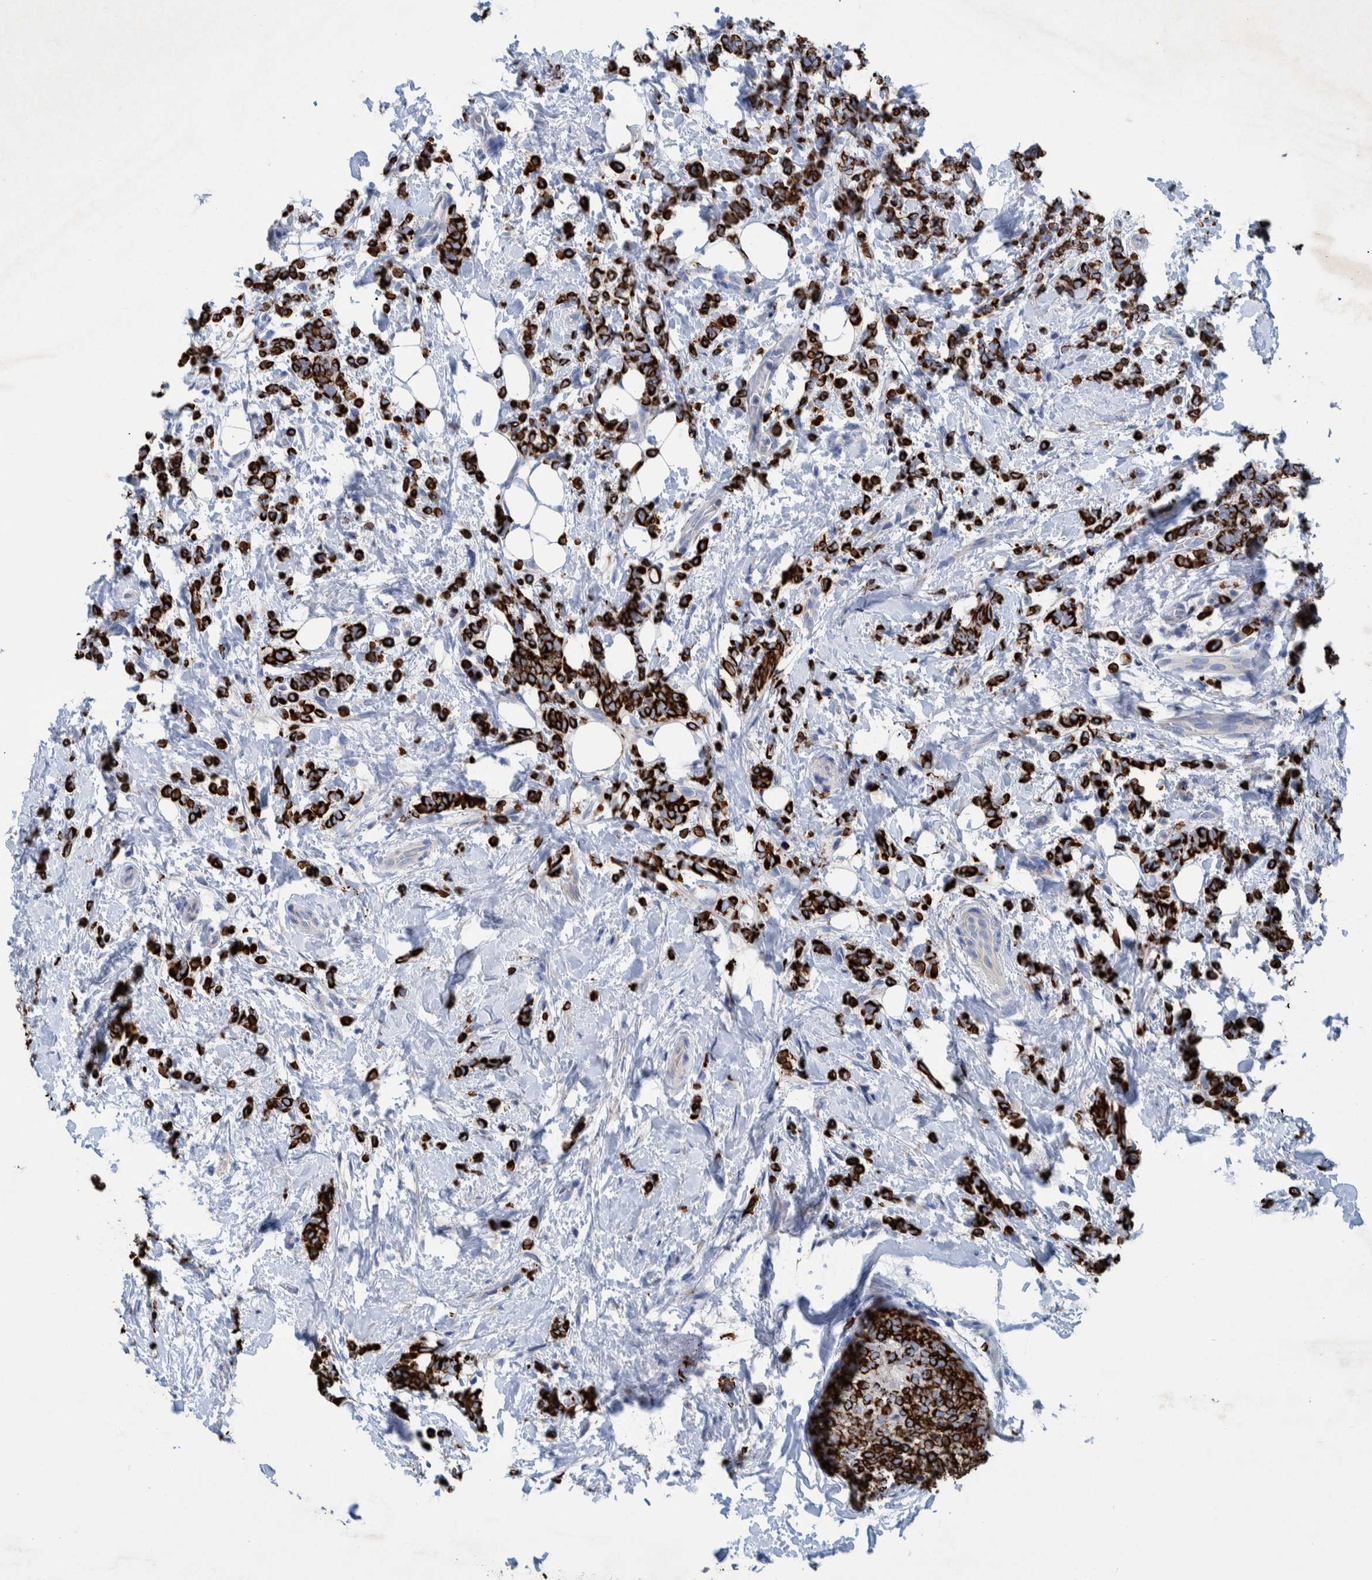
{"staining": {"intensity": "strong", "quantity": ">75%", "location": "cytoplasmic/membranous"}, "tissue": "breast cancer", "cell_type": "Tumor cells", "image_type": "cancer", "snomed": [{"axis": "morphology", "description": "Lobular carcinoma"}, {"axis": "topography", "description": "Breast"}], "caption": "Human breast cancer (lobular carcinoma) stained with a protein marker shows strong staining in tumor cells.", "gene": "MKS1", "patient": {"sex": "female", "age": 50}}